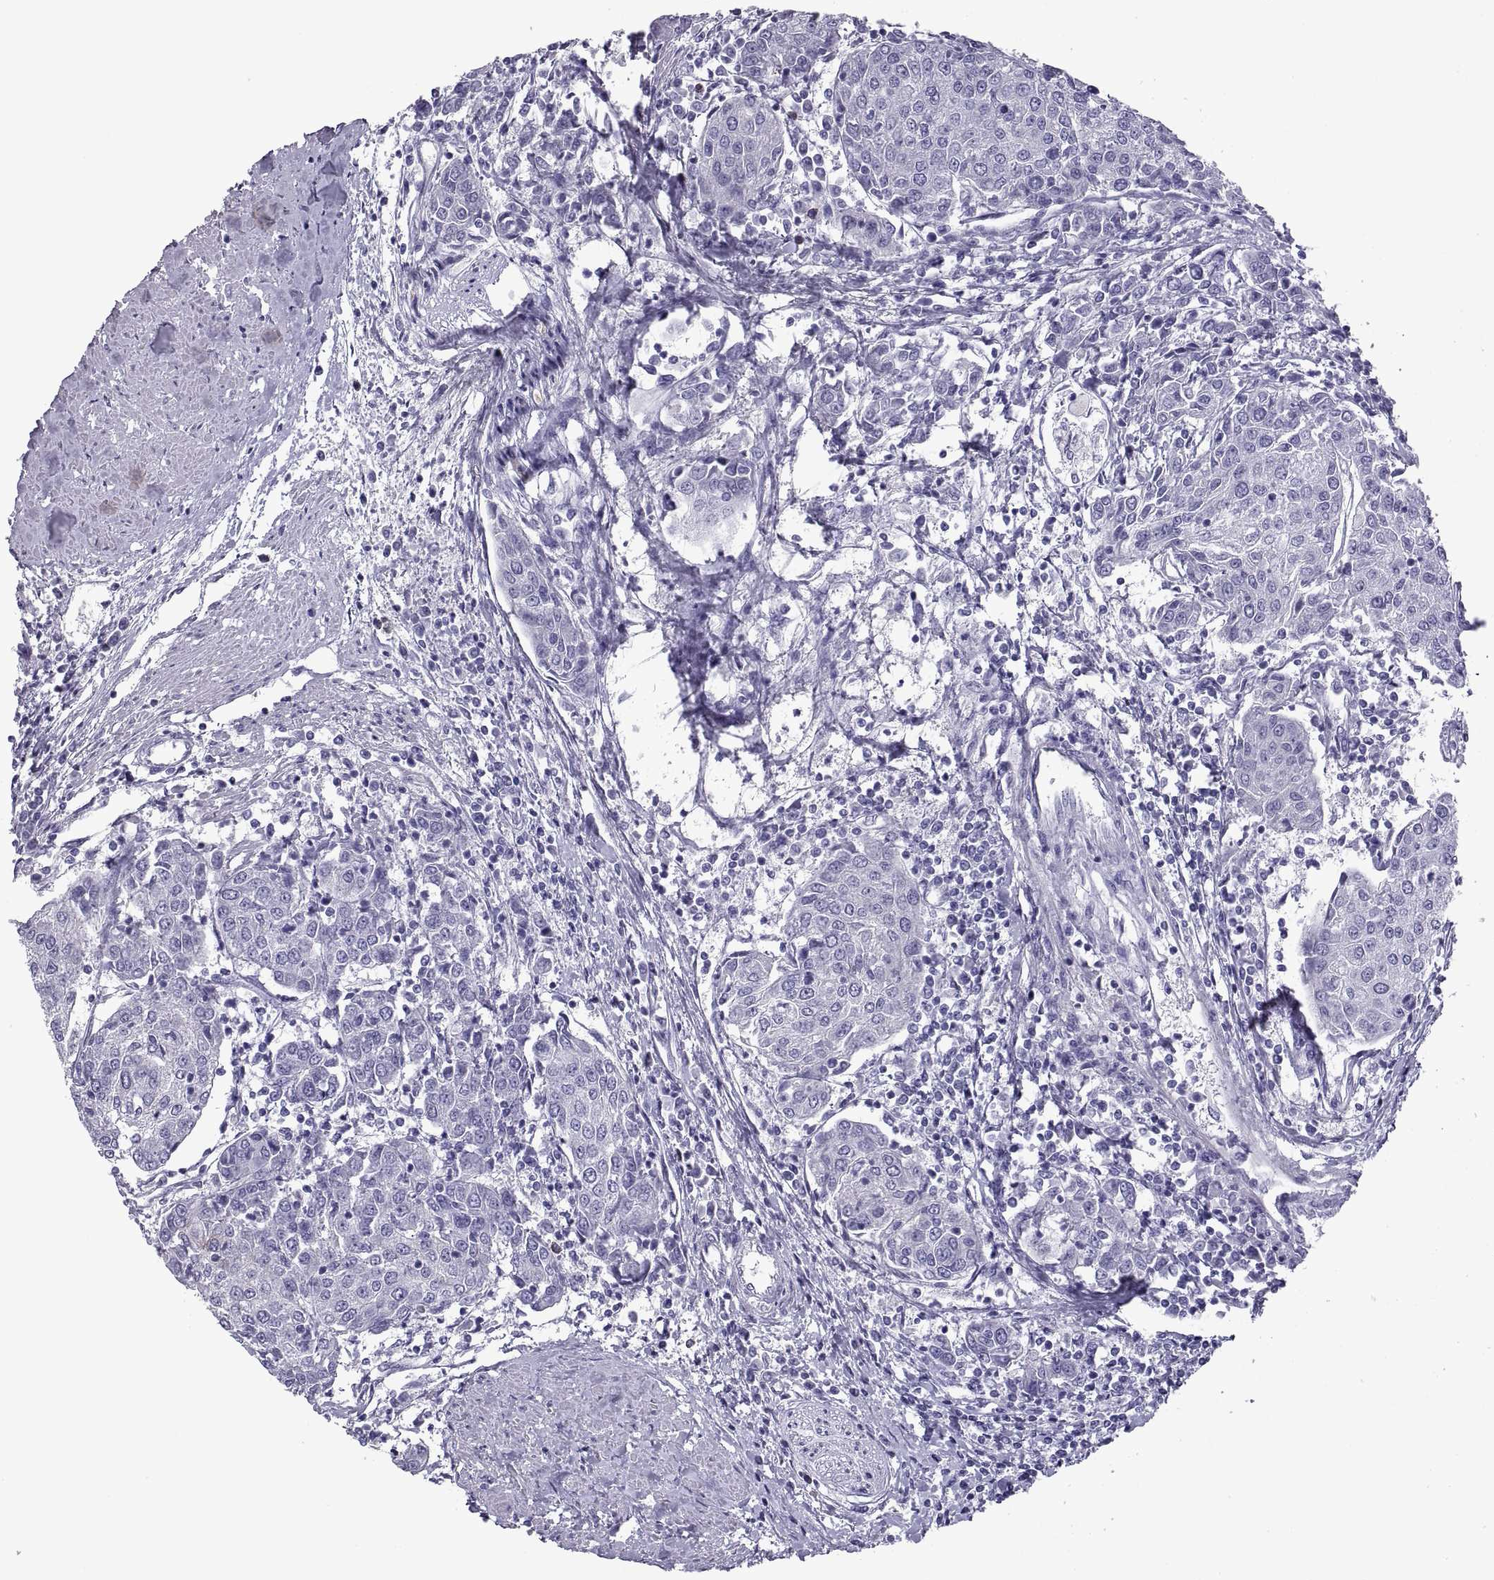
{"staining": {"intensity": "negative", "quantity": "none", "location": "none"}, "tissue": "urothelial cancer", "cell_type": "Tumor cells", "image_type": "cancer", "snomed": [{"axis": "morphology", "description": "Urothelial carcinoma, High grade"}, {"axis": "topography", "description": "Urinary bladder"}], "caption": "Urothelial carcinoma (high-grade) was stained to show a protein in brown. There is no significant expression in tumor cells. (DAB (3,3'-diaminobenzidine) immunohistochemistry, high magnification).", "gene": "RGS20", "patient": {"sex": "female", "age": 85}}